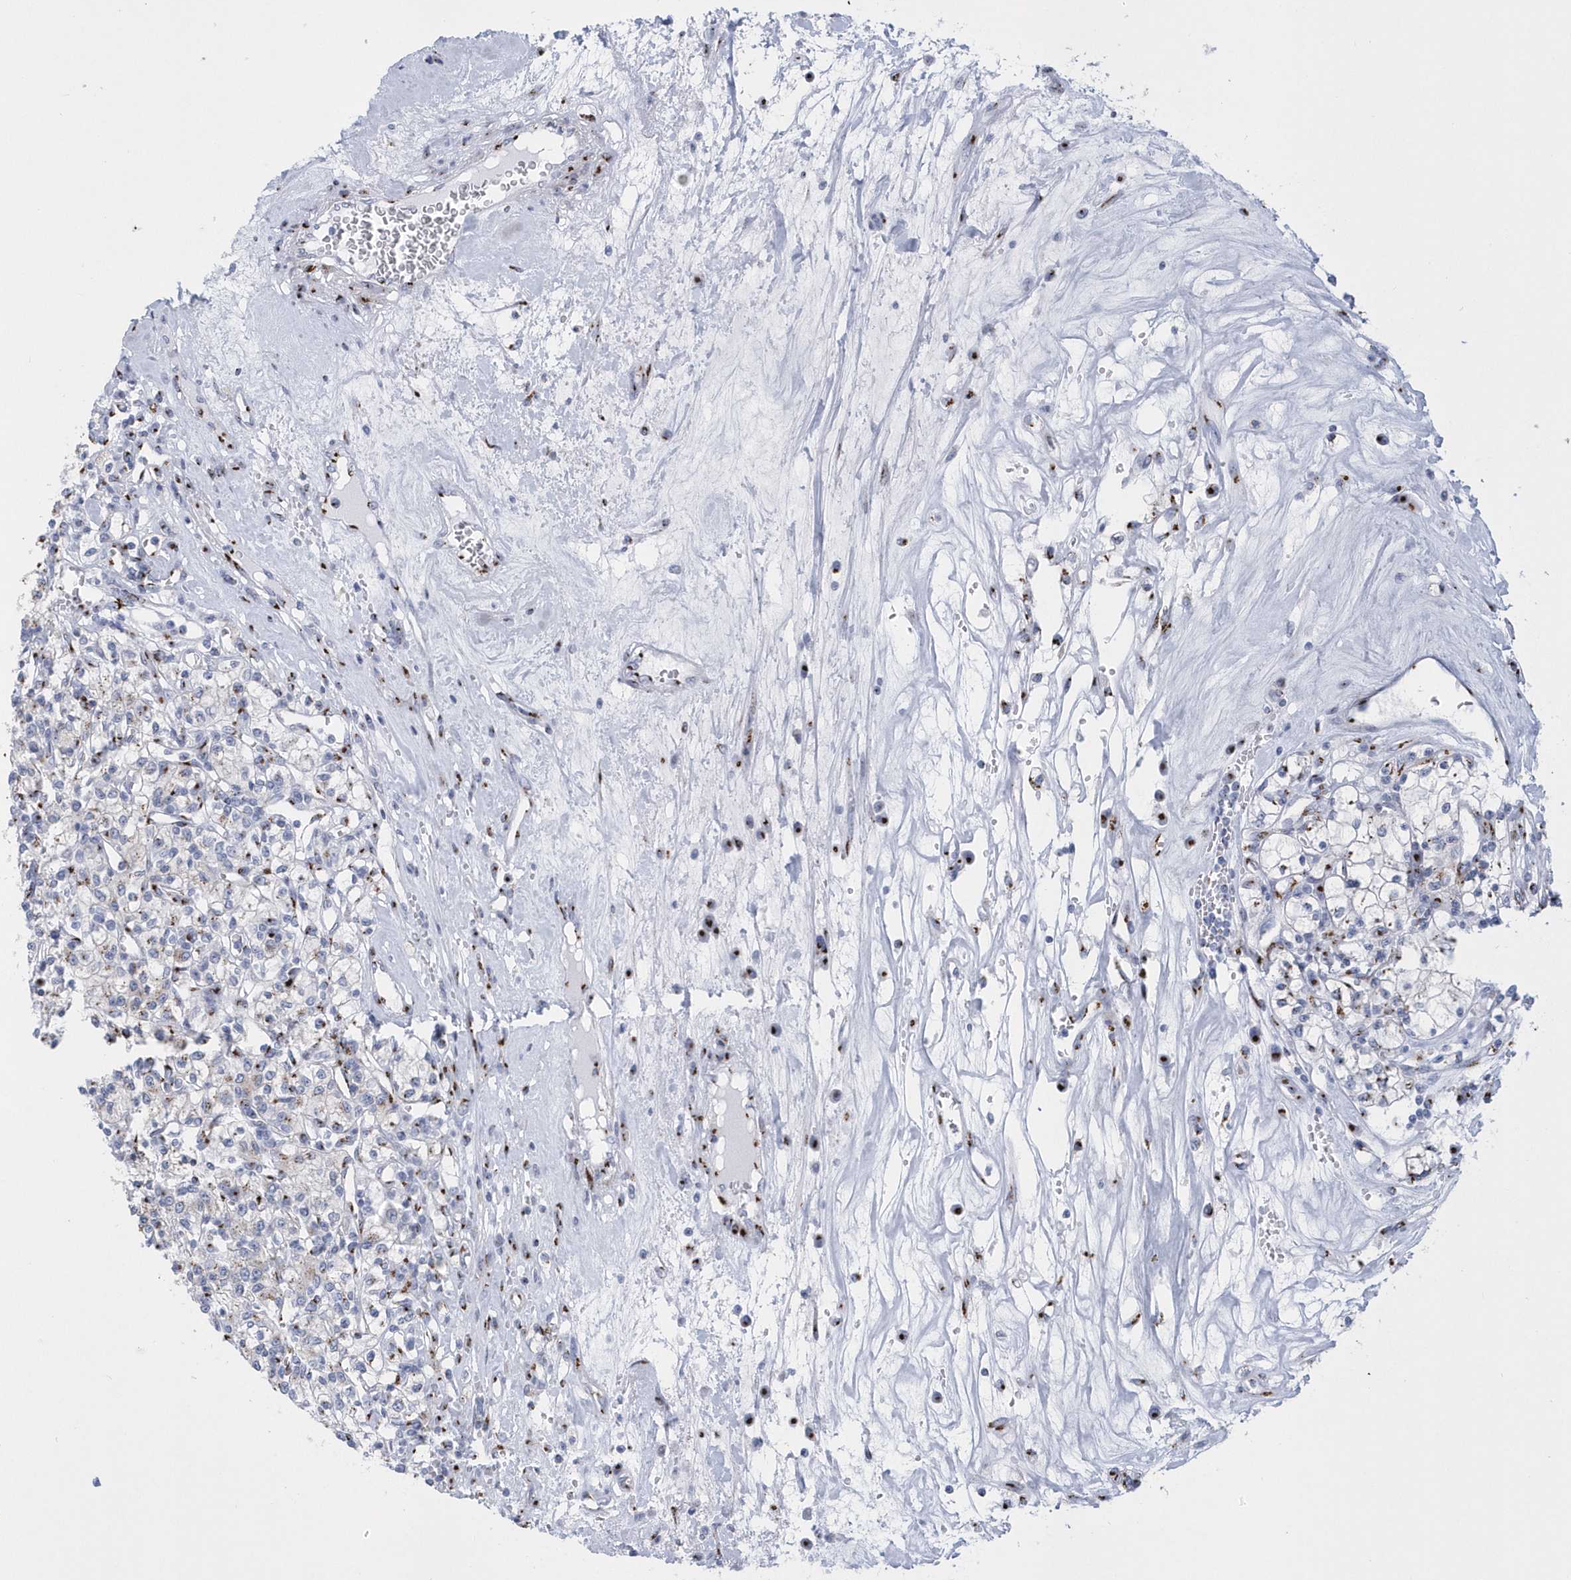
{"staining": {"intensity": "negative", "quantity": "none", "location": "none"}, "tissue": "renal cancer", "cell_type": "Tumor cells", "image_type": "cancer", "snomed": [{"axis": "morphology", "description": "Adenocarcinoma, NOS"}, {"axis": "topography", "description": "Kidney"}], "caption": "A histopathology image of human renal adenocarcinoma is negative for staining in tumor cells.", "gene": "SLX9", "patient": {"sex": "female", "age": 59}}